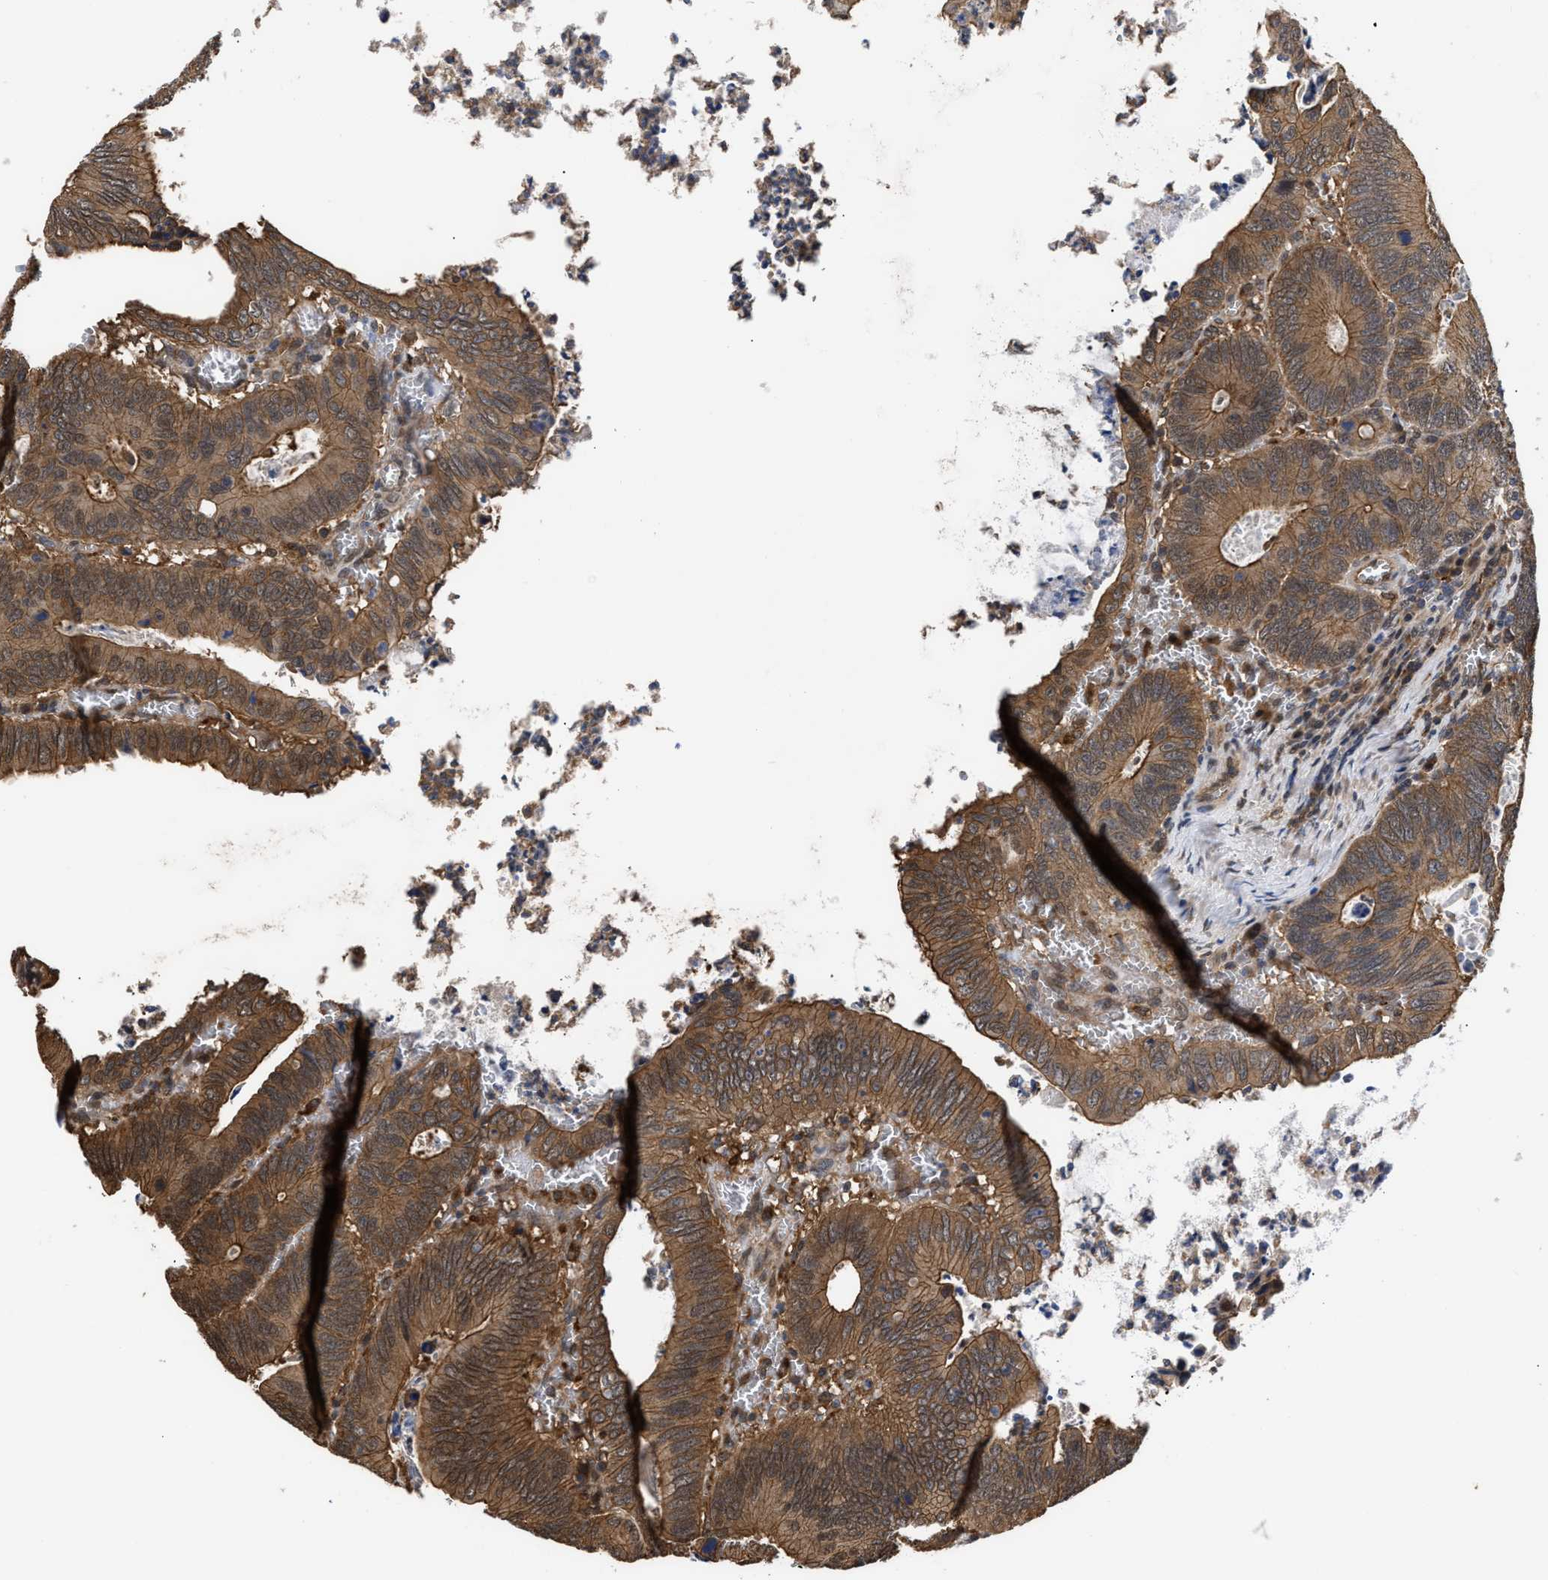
{"staining": {"intensity": "moderate", "quantity": ">75%", "location": "cytoplasmic/membranous"}, "tissue": "colorectal cancer", "cell_type": "Tumor cells", "image_type": "cancer", "snomed": [{"axis": "morphology", "description": "Inflammation, NOS"}, {"axis": "morphology", "description": "Adenocarcinoma, NOS"}, {"axis": "topography", "description": "Colon"}], "caption": "This photomicrograph demonstrates adenocarcinoma (colorectal) stained with immunohistochemistry (IHC) to label a protein in brown. The cytoplasmic/membranous of tumor cells show moderate positivity for the protein. Nuclei are counter-stained blue.", "gene": "SCAI", "patient": {"sex": "male", "age": 72}}